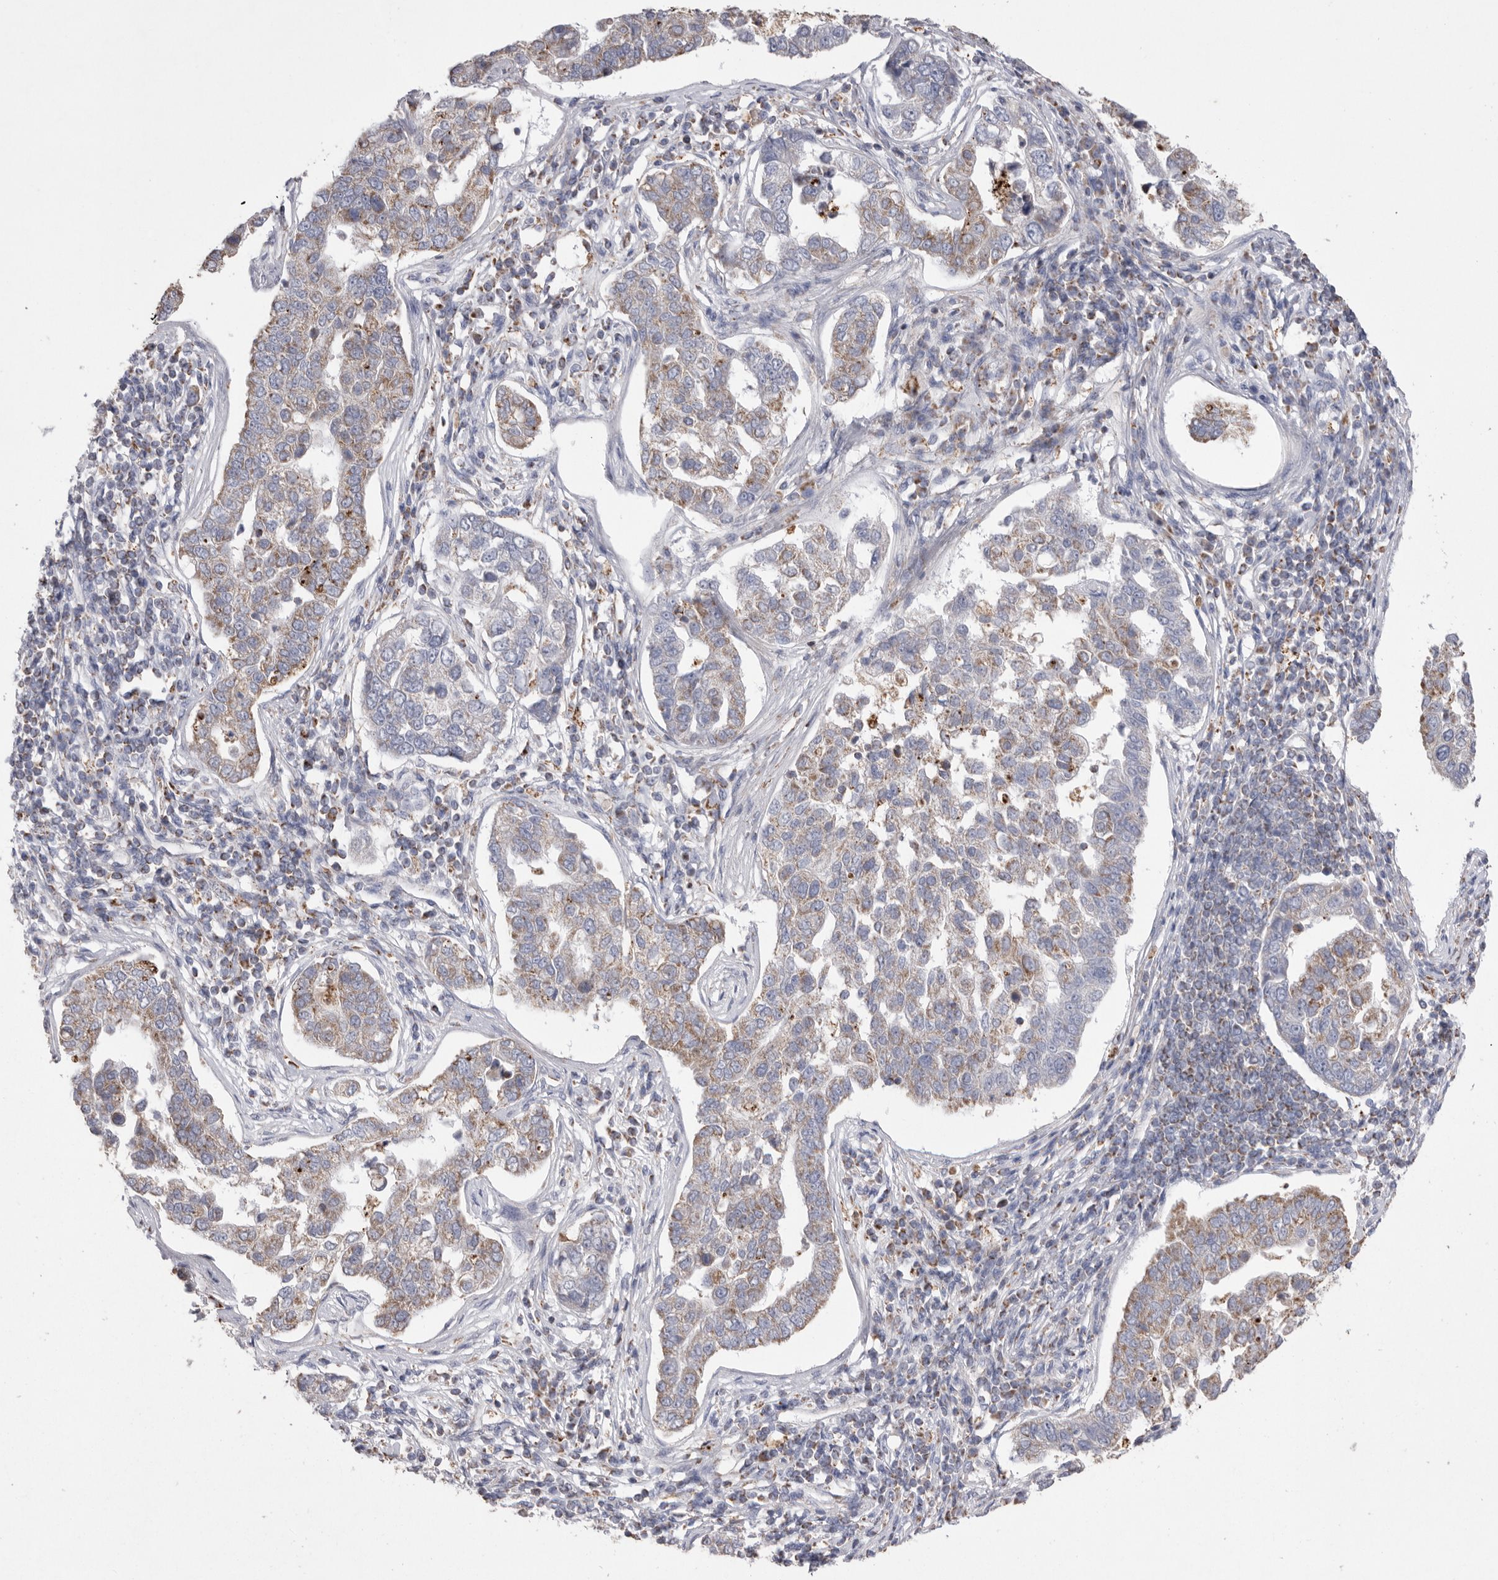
{"staining": {"intensity": "weak", "quantity": "25%-75%", "location": "cytoplasmic/membranous"}, "tissue": "pancreatic cancer", "cell_type": "Tumor cells", "image_type": "cancer", "snomed": [{"axis": "morphology", "description": "Adenocarcinoma, NOS"}, {"axis": "topography", "description": "Pancreas"}], "caption": "The histopathology image exhibits a brown stain indicating the presence of a protein in the cytoplasmic/membranous of tumor cells in pancreatic cancer (adenocarcinoma).", "gene": "VDAC3", "patient": {"sex": "female", "age": 61}}